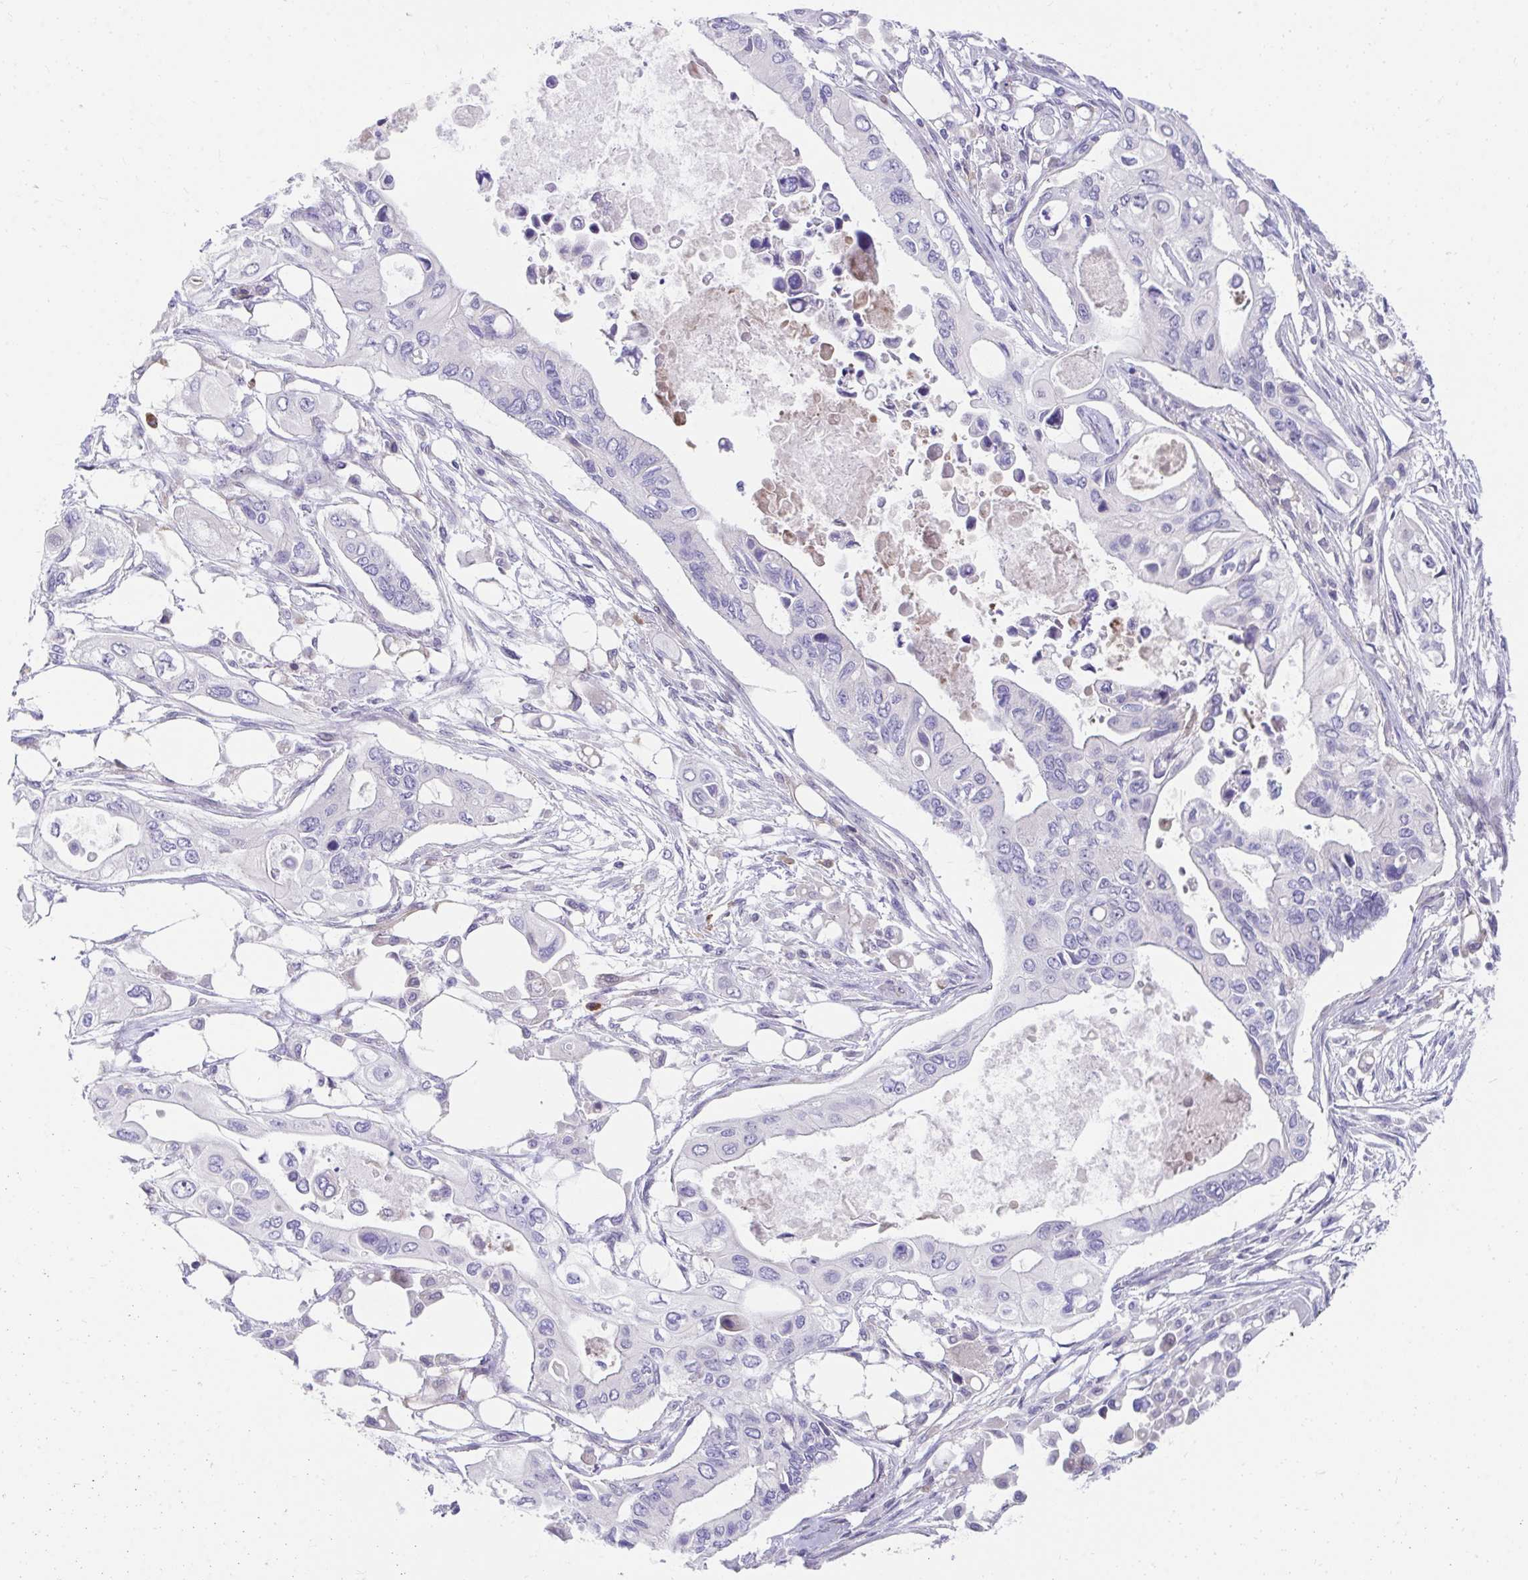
{"staining": {"intensity": "negative", "quantity": "none", "location": "none"}, "tissue": "pancreatic cancer", "cell_type": "Tumor cells", "image_type": "cancer", "snomed": [{"axis": "morphology", "description": "Adenocarcinoma, NOS"}, {"axis": "topography", "description": "Pancreas"}], "caption": "This image is of pancreatic cancer stained with immunohistochemistry to label a protein in brown with the nuclei are counter-stained blue. There is no positivity in tumor cells.", "gene": "SLAMF7", "patient": {"sex": "female", "age": 63}}